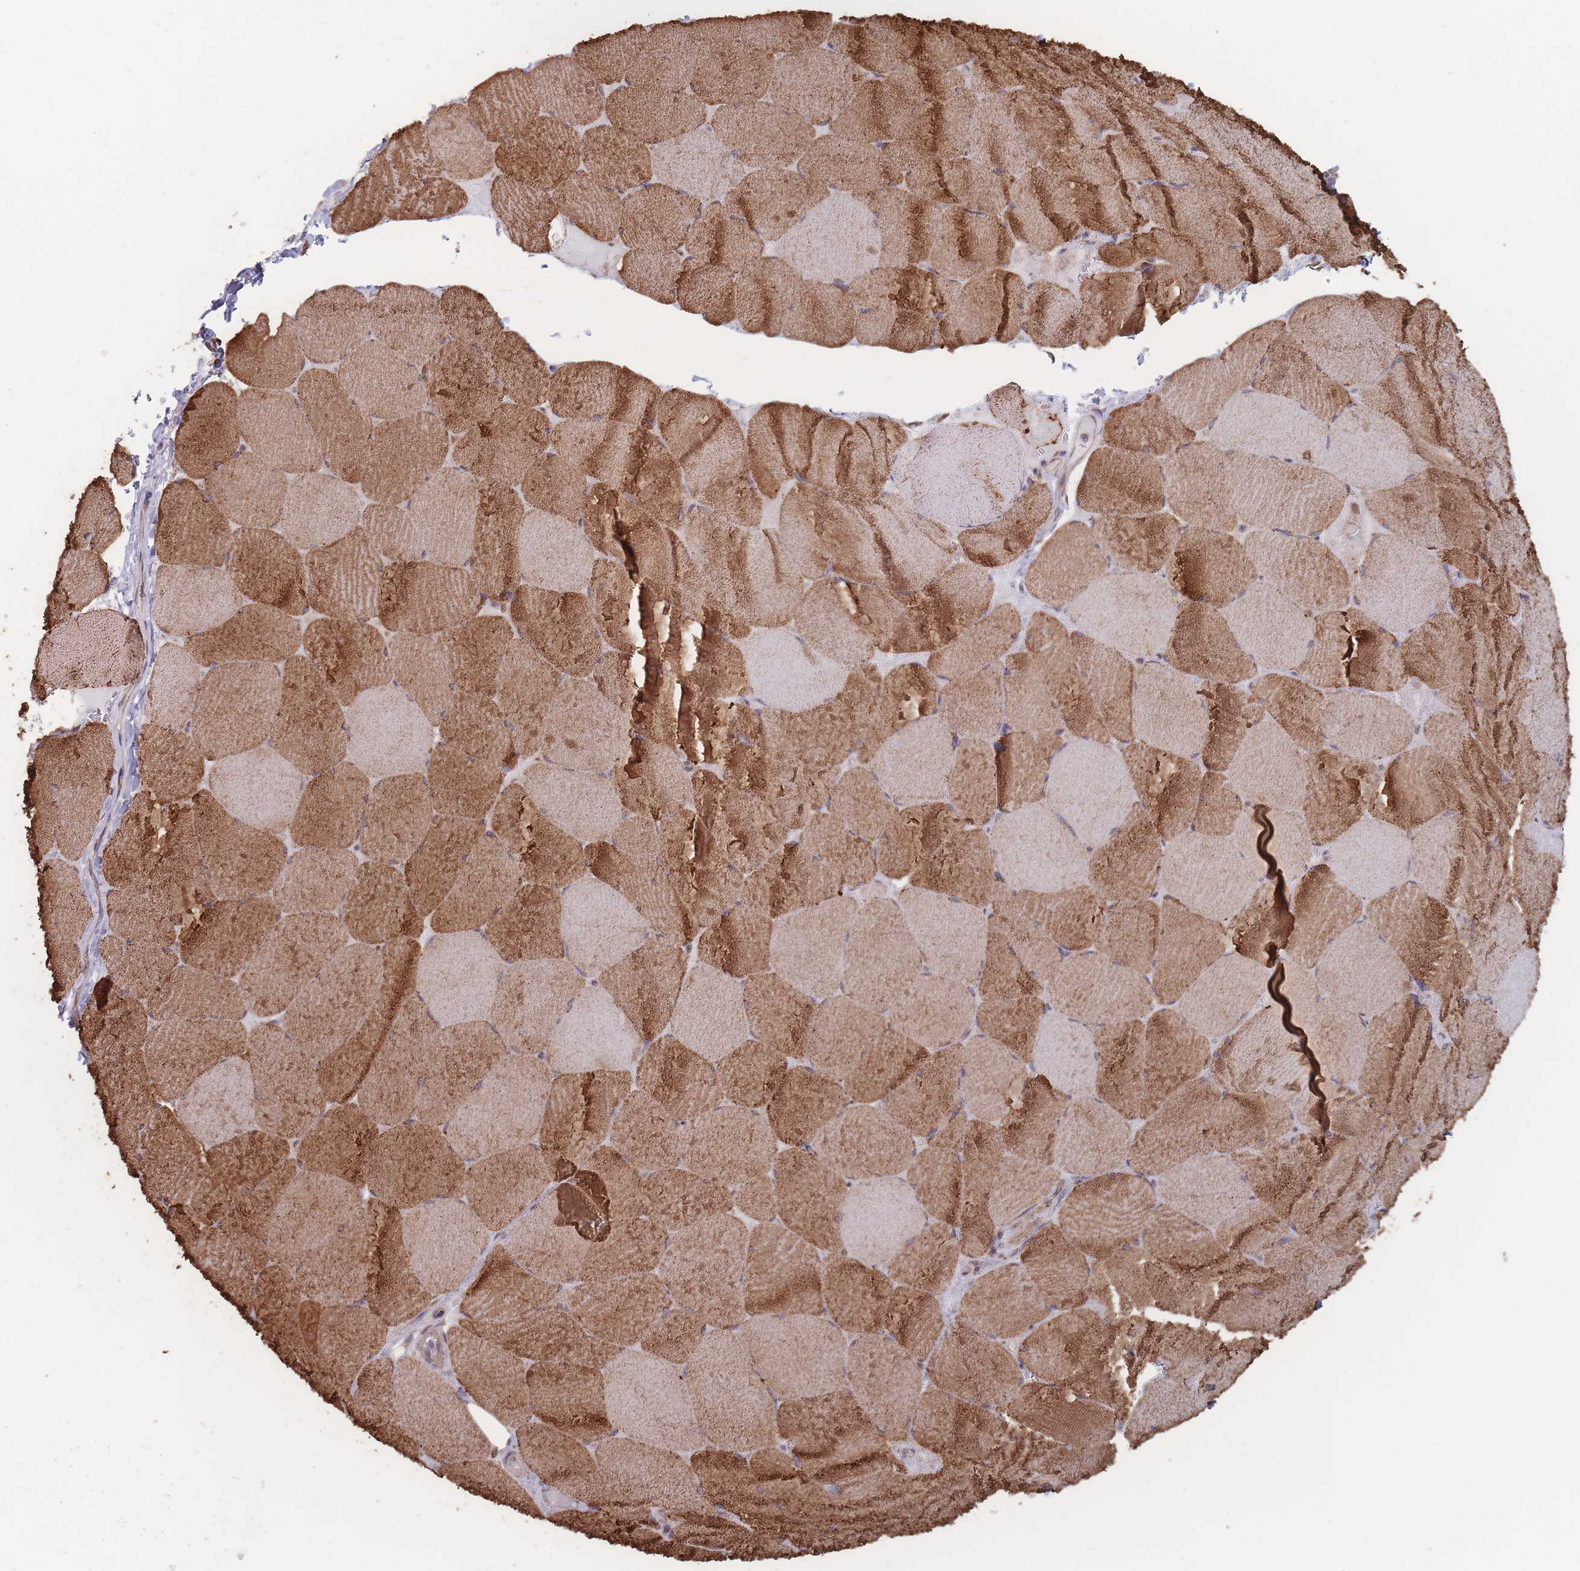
{"staining": {"intensity": "strong", "quantity": ">75%", "location": "cytoplasmic/membranous"}, "tissue": "skeletal muscle", "cell_type": "Myocytes", "image_type": "normal", "snomed": [{"axis": "morphology", "description": "Normal tissue, NOS"}, {"axis": "topography", "description": "Skeletal muscle"}, {"axis": "topography", "description": "Head-Neck"}], "caption": "Strong cytoplasmic/membranous staining is seen in approximately >75% of myocytes in normal skeletal muscle.", "gene": "KDSR", "patient": {"sex": "male", "age": 66}}